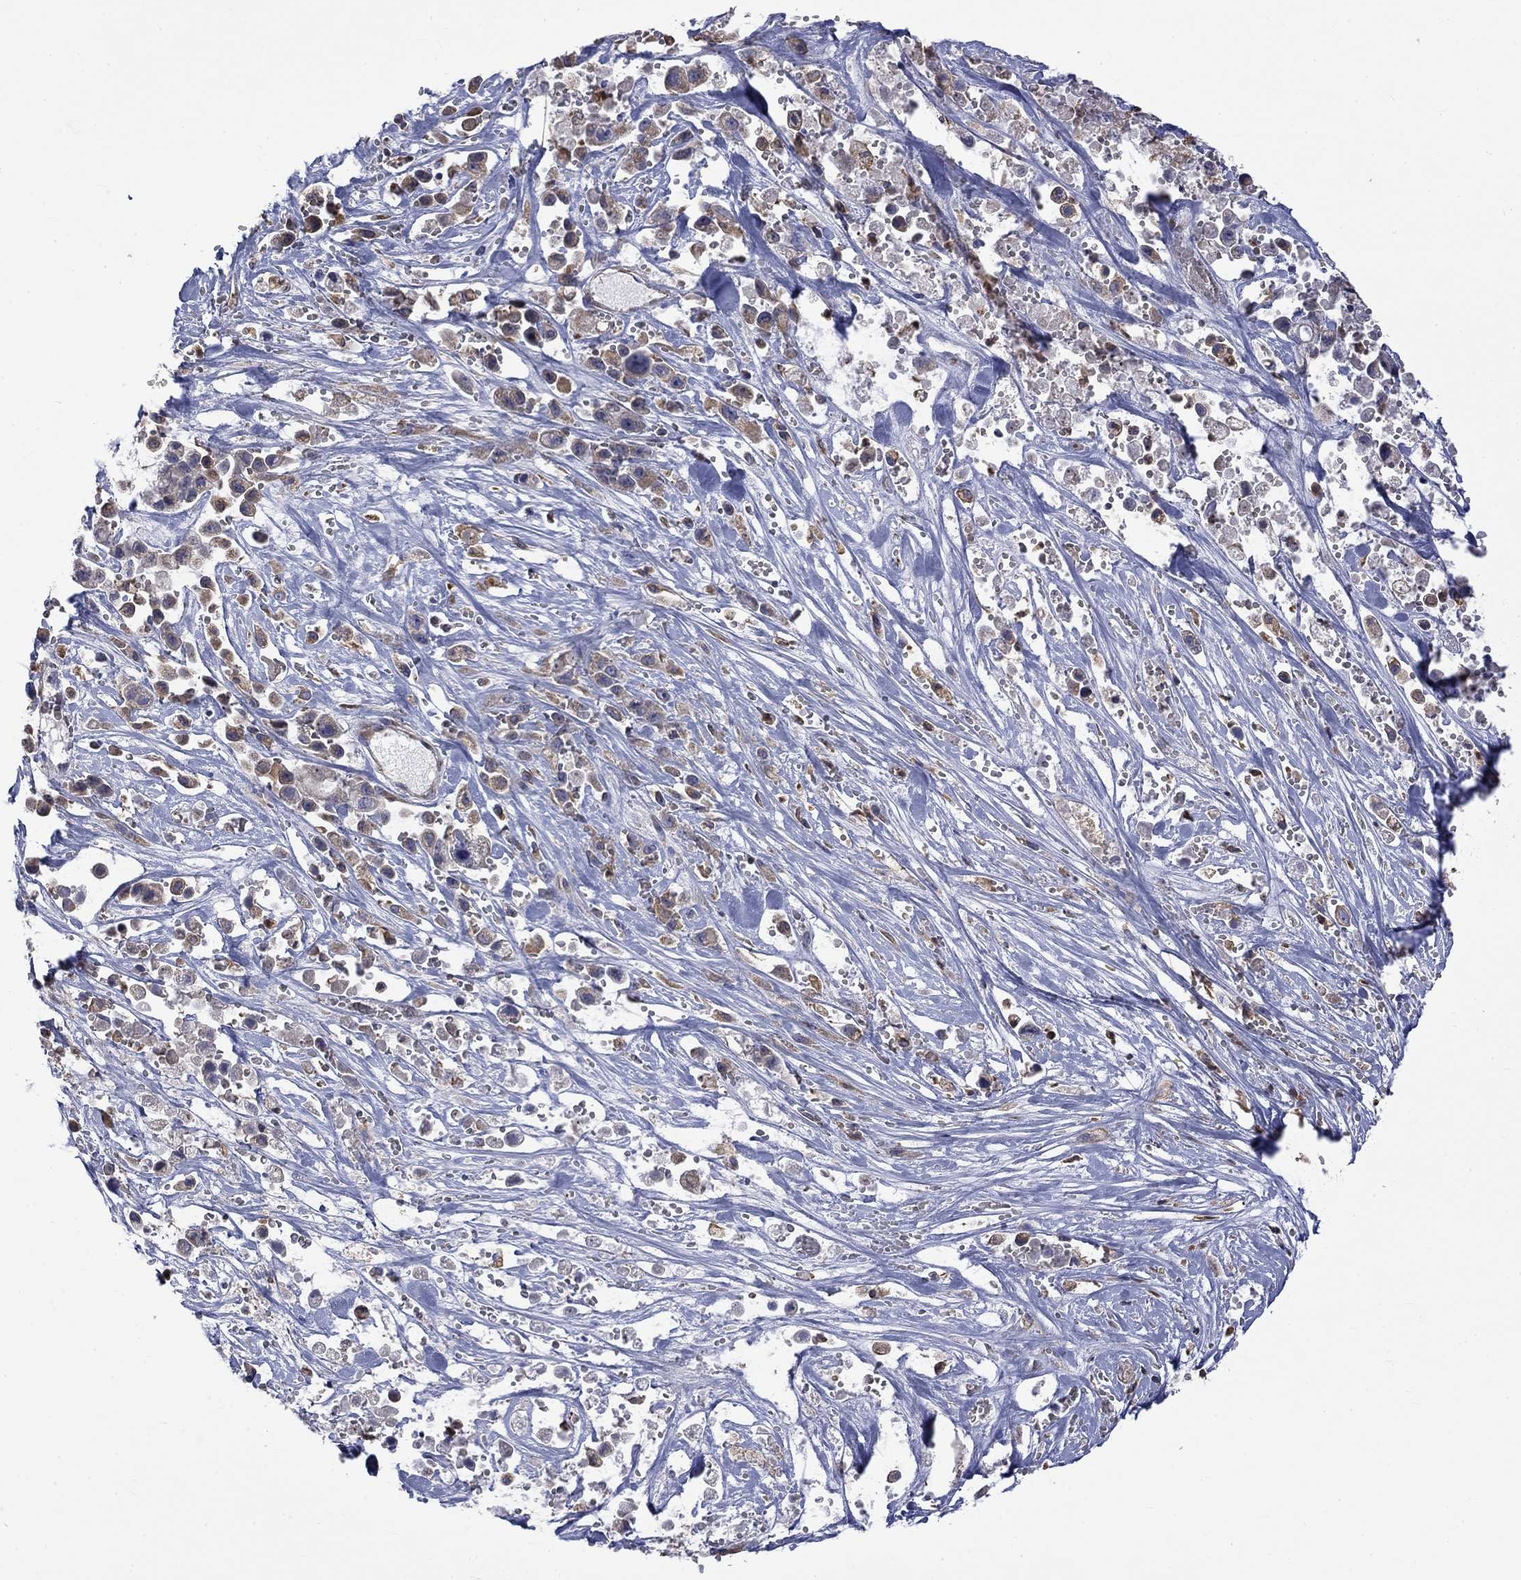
{"staining": {"intensity": "moderate", "quantity": "25%-75%", "location": "cytoplasmic/membranous"}, "tissue": "pancreatic cancer", "cell_type": "Tumor cells", "image_type": "cancer", "snomed": [{"axis": "morphology", "description": "Adenocarcinoma, NOS"}, {"axis": "topography", "description": "Pancreas"}], "caption": "Brown immunohistochemical staining in pancreatic adenocarcinoma exhibits moderate cytoplasmic/membranous expression in about 25%-75% of tumor cells.", "gene": "CAMKK2", "patient": {"sex": "male", "age": 44}}